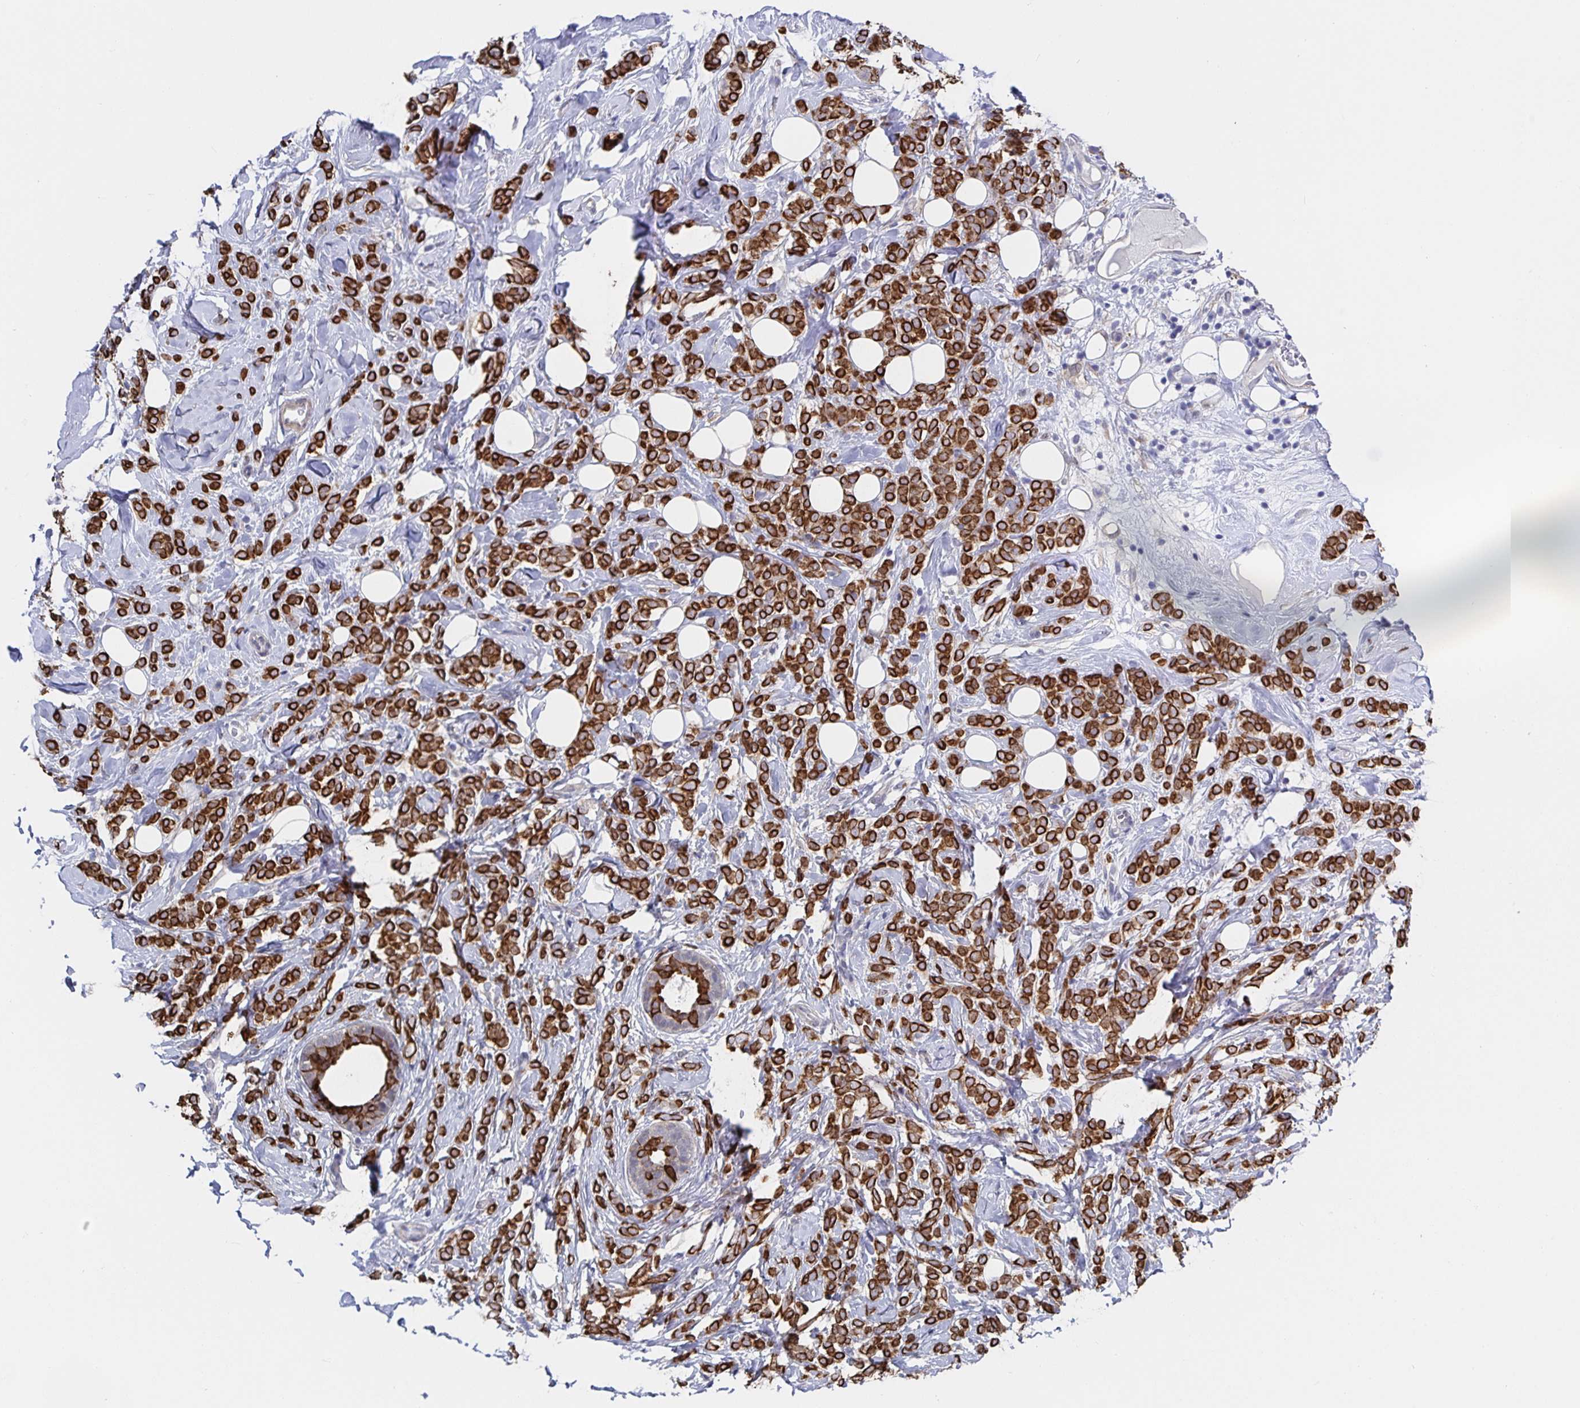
{"staining": {"intensity": "strong", "quantity": ">75%", "location": "cytoplasmic/membranous"}, "tissue": "breast cancer", "cell_type": "Tumor cells", "image_type": "cancer", "snomed": [{"axis": "morphology", "description": "Lobular carcinoma"}, {"axis": "topography", "description": "Breast"}], "caption": "Immunohistochemistry photomicrograph of lobular carcinoma (breast) stained for a protein (brown), which exhibits high levels of strong cytoplasmic/membranous positivity in about >75% of tumor cells.", "gene": "ZIK1", "patient": {"sex": "female", "age": 49}}